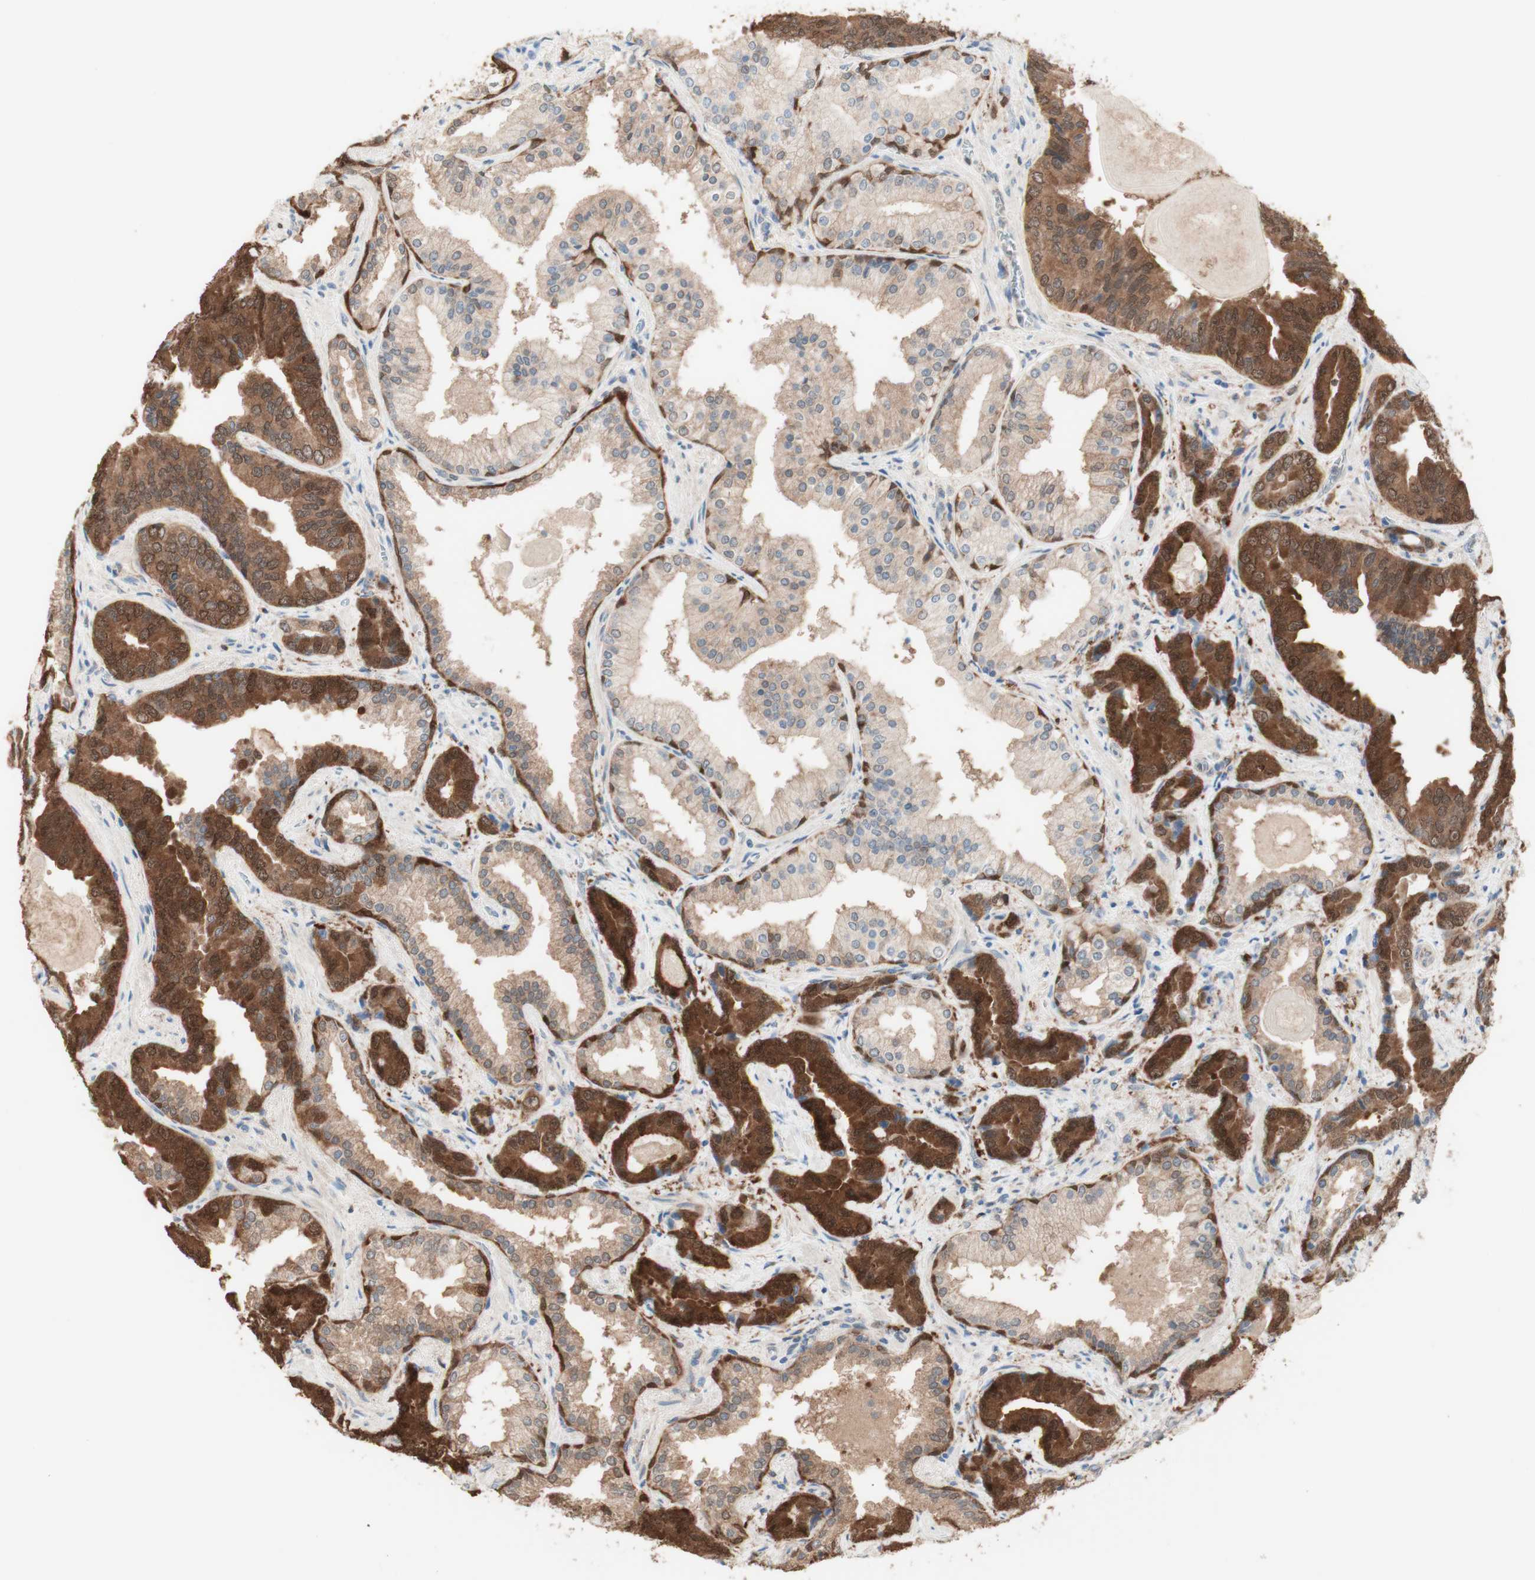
{"staining": {"intensity": "strong", "quantity": "25%-75%", "location": "cytoplasmic/membranous,nuclear"}, "tissue": "prostate cancer", "cell_type": "Tumor cells", "image_type": "cancer", "snomed": [{"axis": "morphology", "description": "Adenocarcinoma, Low grade"}, {"axis": "topography", "description": "Prostate"}], "caption": "An image of prostate cancer stained for a protein shows strong cytoplasmic/membranous and nuclear brown staining in tumor cells. The staining is performed using DAB brown chromogen to label protein expression. The nuclei are counter-stained blue using hematoxylin.", "gene": "COMT", "patient": {"sex": "male", "age": 60}}